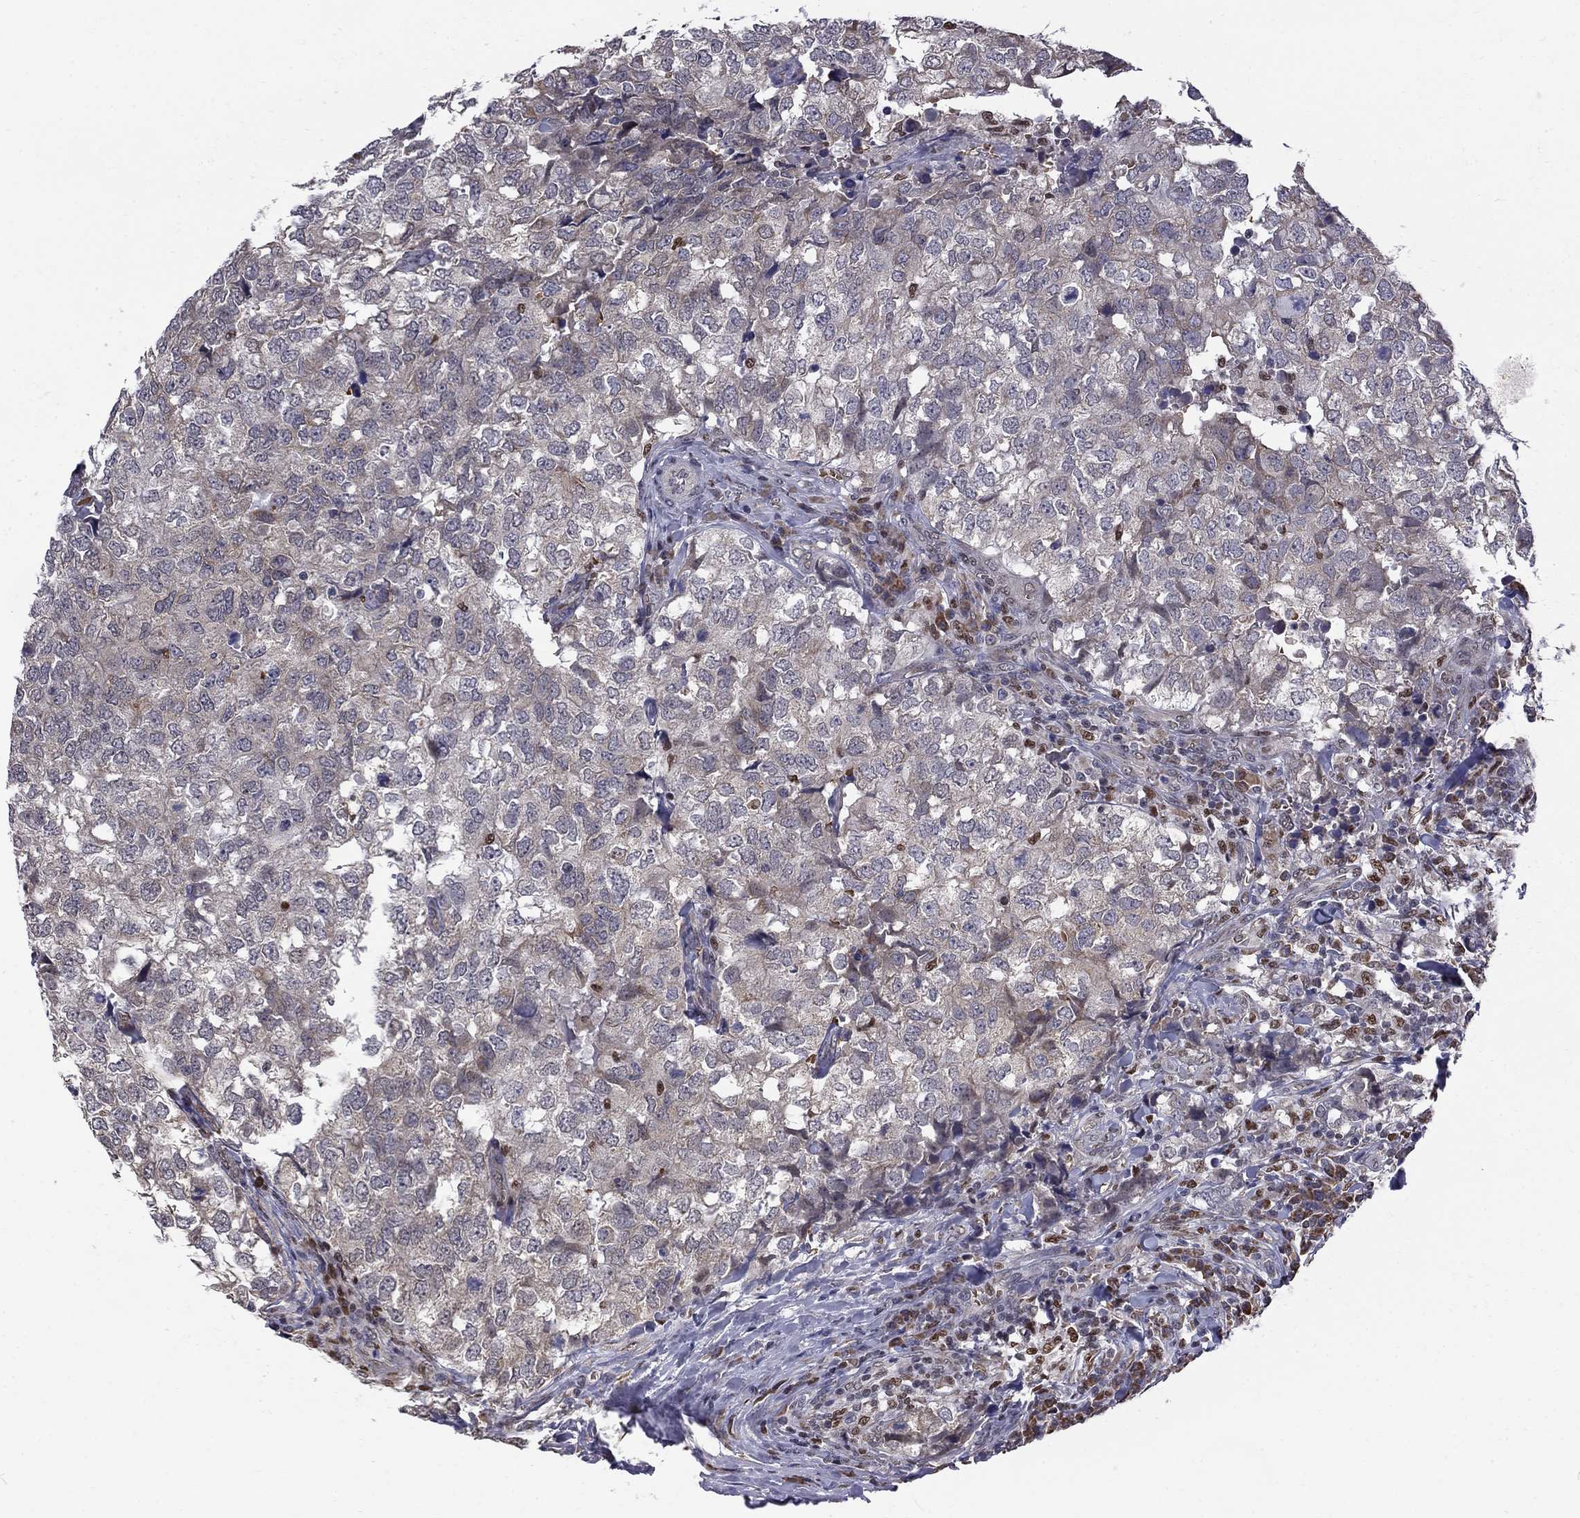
{"staining": {"intensity": "negative", "quantity": "none", "location": "none"}, "tissue": "breast cancer", "cell_type": "Tumor cells", "image_type": "cancer", "snomed": [{"axis": "morphology", "description": "Duct carcinoma"}, {"axis": "topography", "description": "Breast"}], "caption": "Photomicrograph shows no protein positivity in tumor cells of breast cancer tissue. (DAB immunohistochemistry visualized using brightfield microscopy, high magnification).", "gene": "HSPB2", "patient": {"sex": "female", "age": 30}}